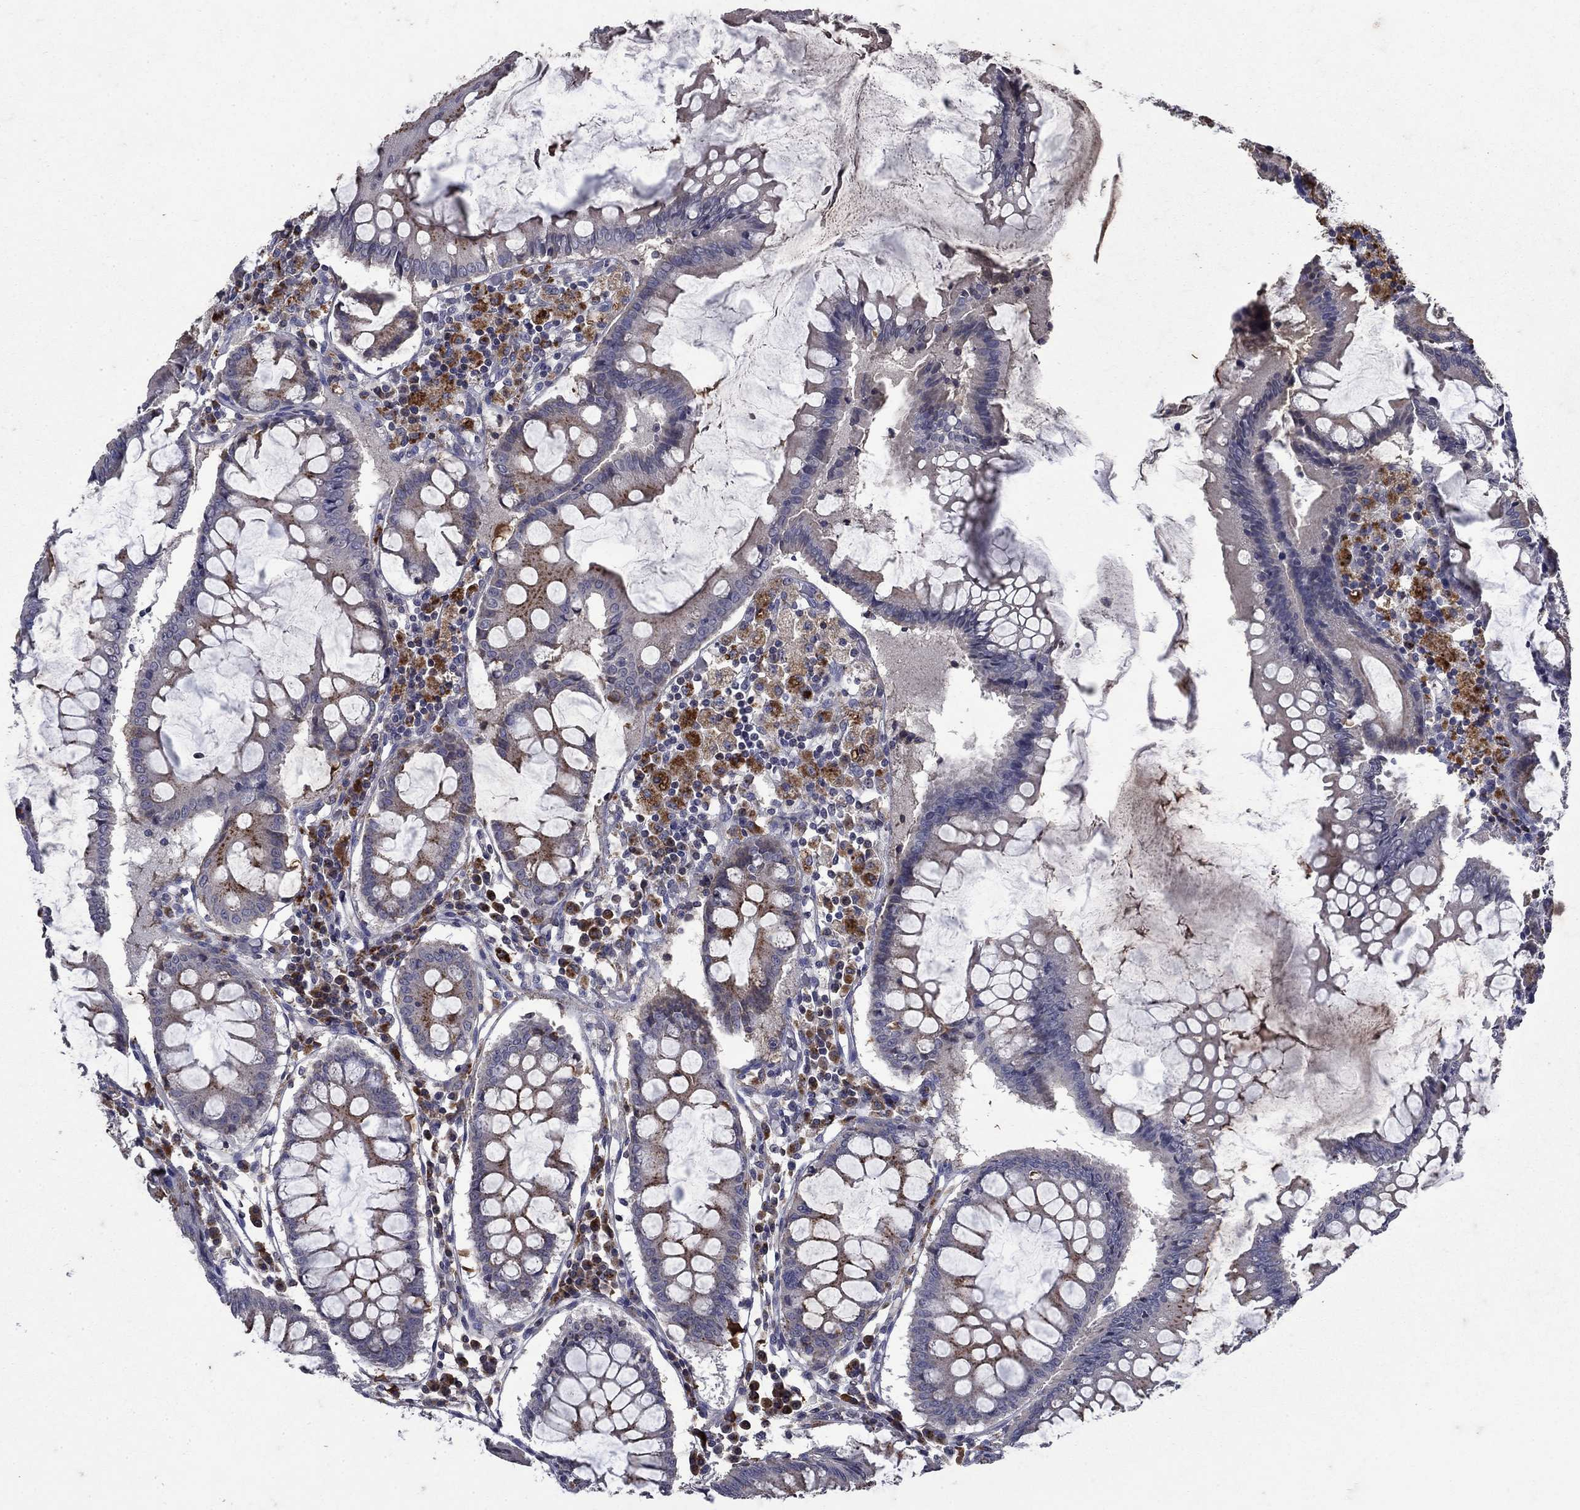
{"staining": {"intensity": "moderate", "quantity": "<25%", "location": "cytoplasmic/membranous"}, "tissue": "colorectal cancer", "cell_type": "Tumor cells", "image_type": "cancer", "snomed": [{"axis": "morphology", "description": "Adenocarcinoma, NOS"}, {"axis": "topography", "description": "Colon"}], "caption": "The image displays staining of colorectal cancer, revealing moderate cytoplasmic/membranous protein expression (brown color) within tumor cells.", "gene": "NPC2", "patient": {"sex": "female", "age": 82}}